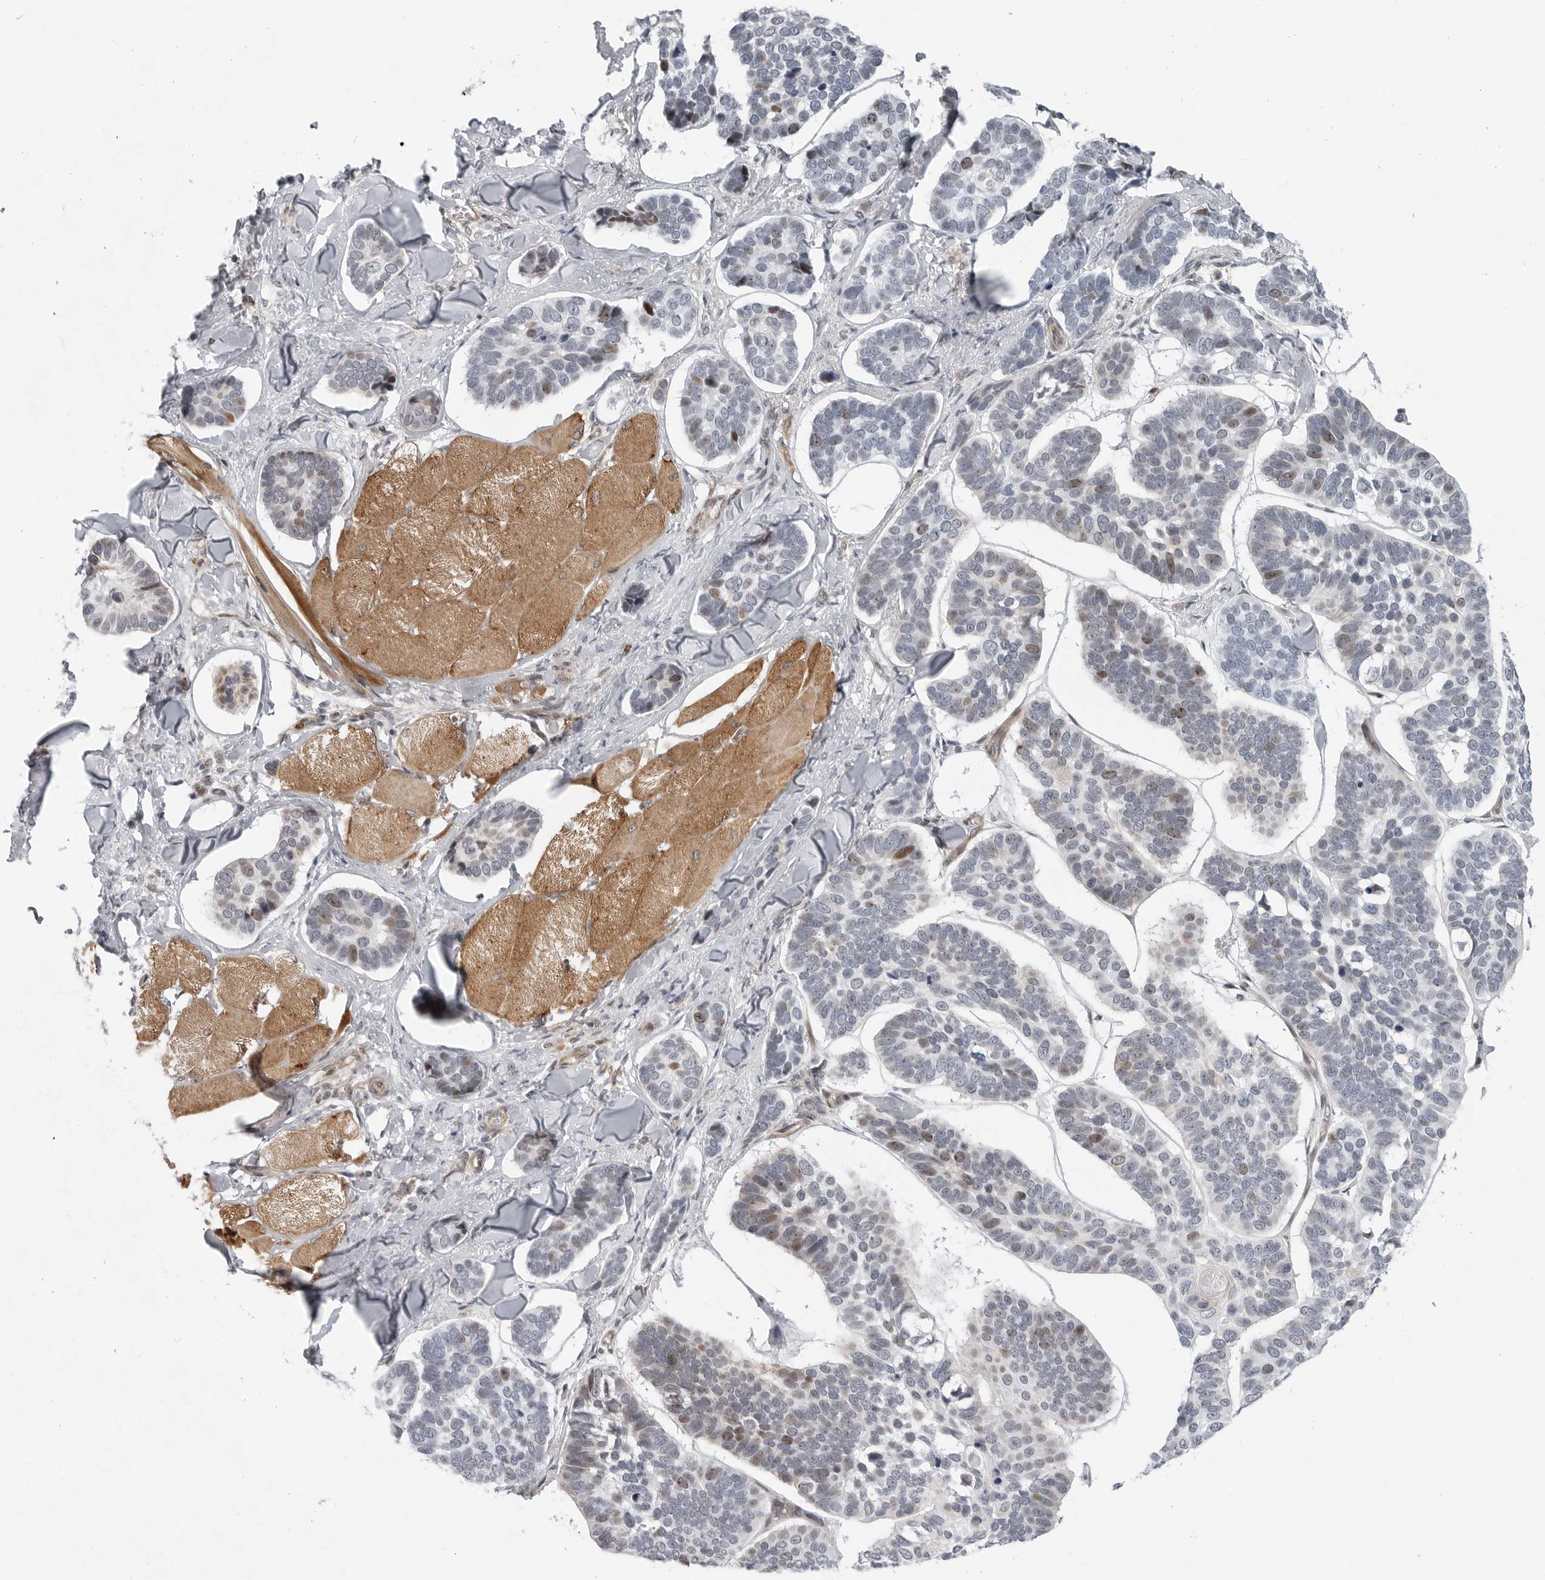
{"staining": {"intensity": "weak", "quantity": "<25%", "location": "cytoplasmic/membranous,nuclear"}, "tissue": "skin cancer", "cell_type": "Tumor cells", "image_type": "cancer", "snomed": [{"axis": "morphology", "description": "Basal cell carcinoma"}, {"axis": "topography", "description": "Skin"}], "caption": "Immunohistochemistry of skin basal cell carcinoma shows no positivity in tumor cells. (Stains: DAB immunohistochemistry (IHC) with hematoxylin counter stain, Microscopy: brightfield microscopy at high magnification).", "gene": "FAM135B", "patient": {"sex": "male", "age": 62}}